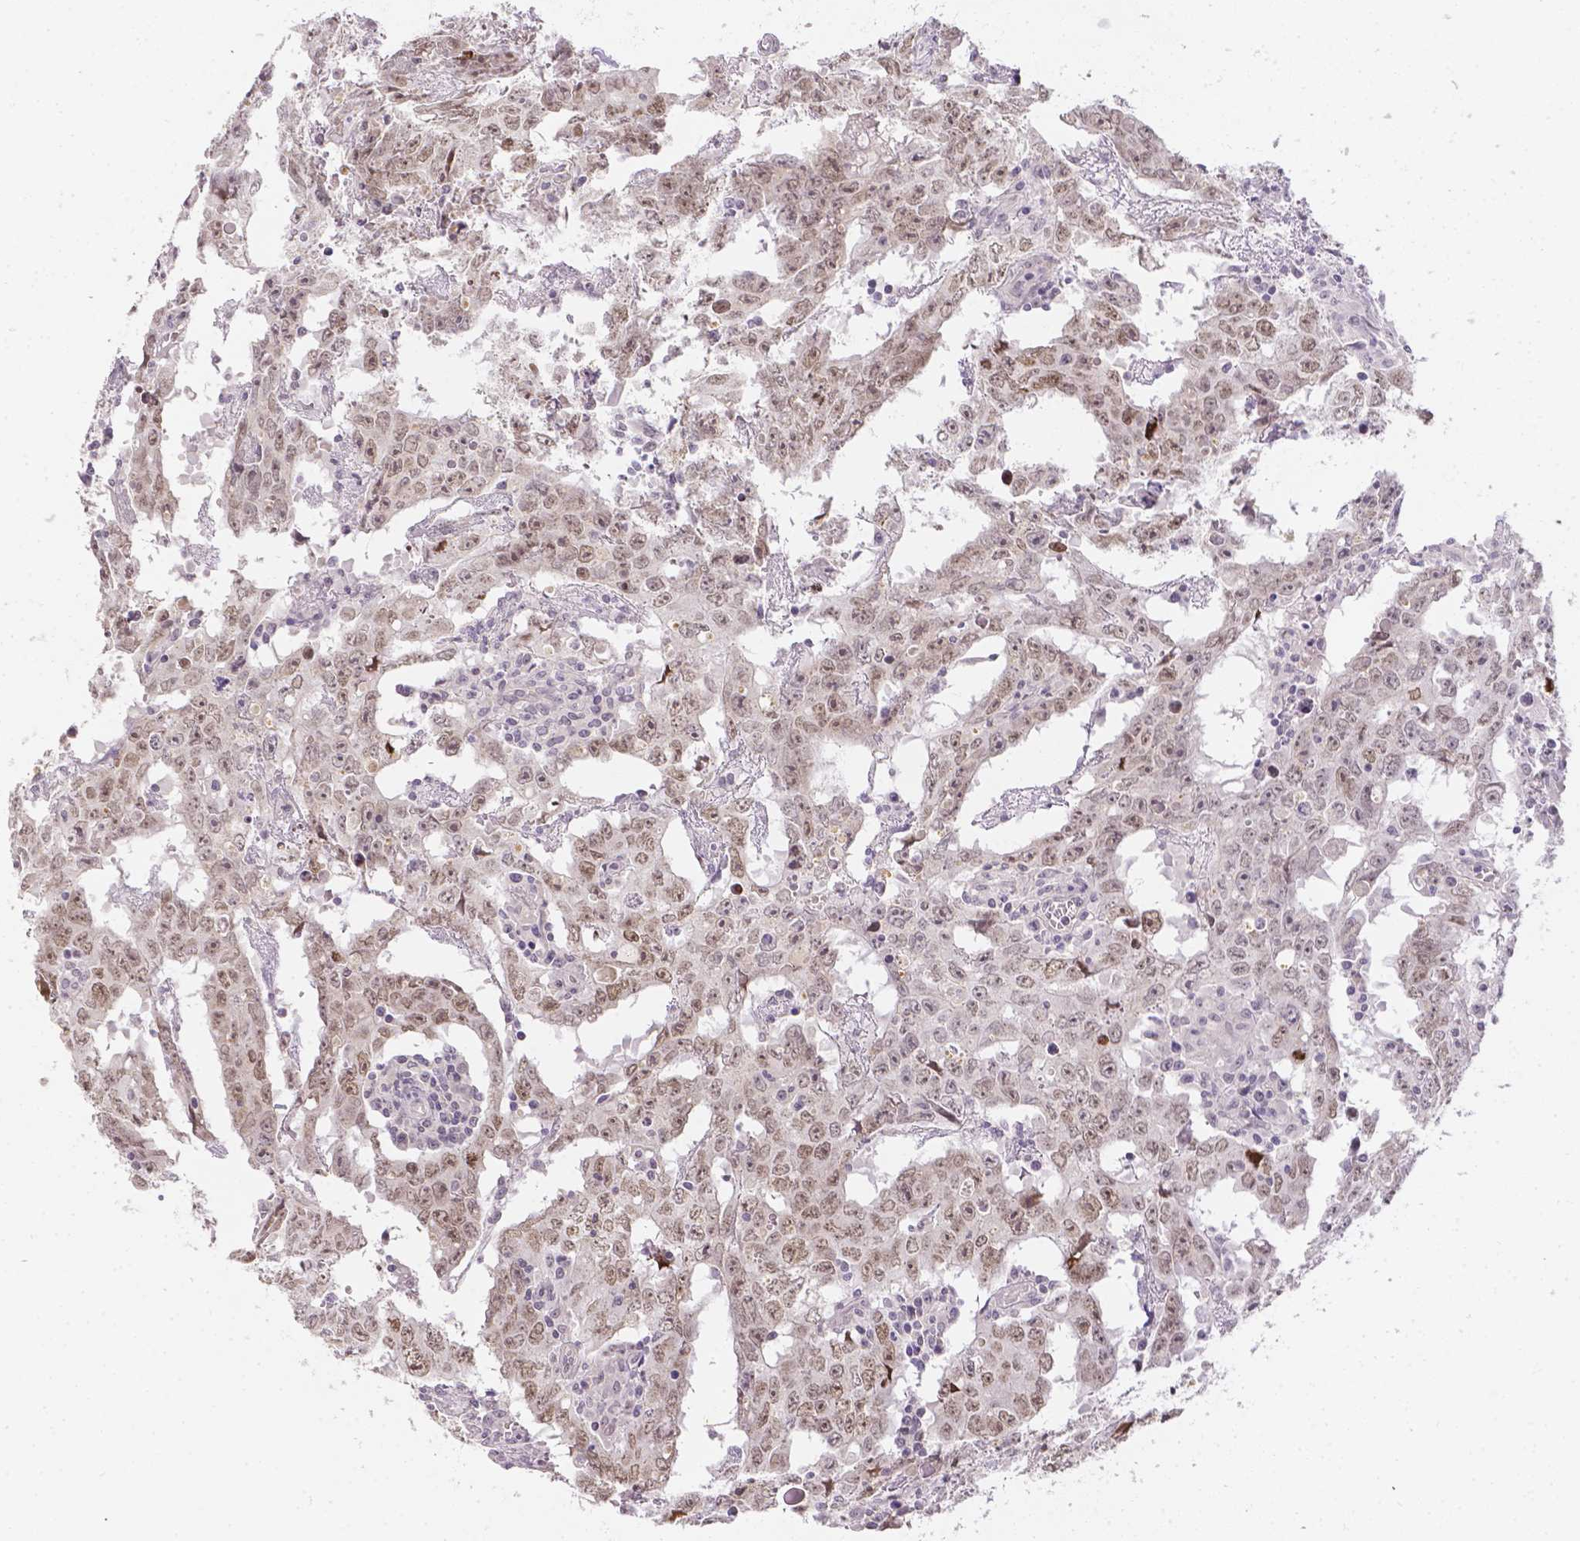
{"staining": {"intensity": "weak", "quantity": ">75%", "location": "nuclear"}, "tissue": "testis cancer", "cell_type": "Tumor cells", "image_type": "cancer", "snomed": [{"axis": "morphology", "description": "Carcinoma, Embryonal, NOS"}, {"axis": "topography", "description": "Testis"}], "caption": "Protein expression by IHC shows weak nuclear expression in approximately >75% of tumor cells in testis cancer (embryonal carcinoma). (Brightfield microscopy of DAB IHC at high magnification).", "gene": "ZNF280B", "patient": {"sex": "male", "age": 22}}